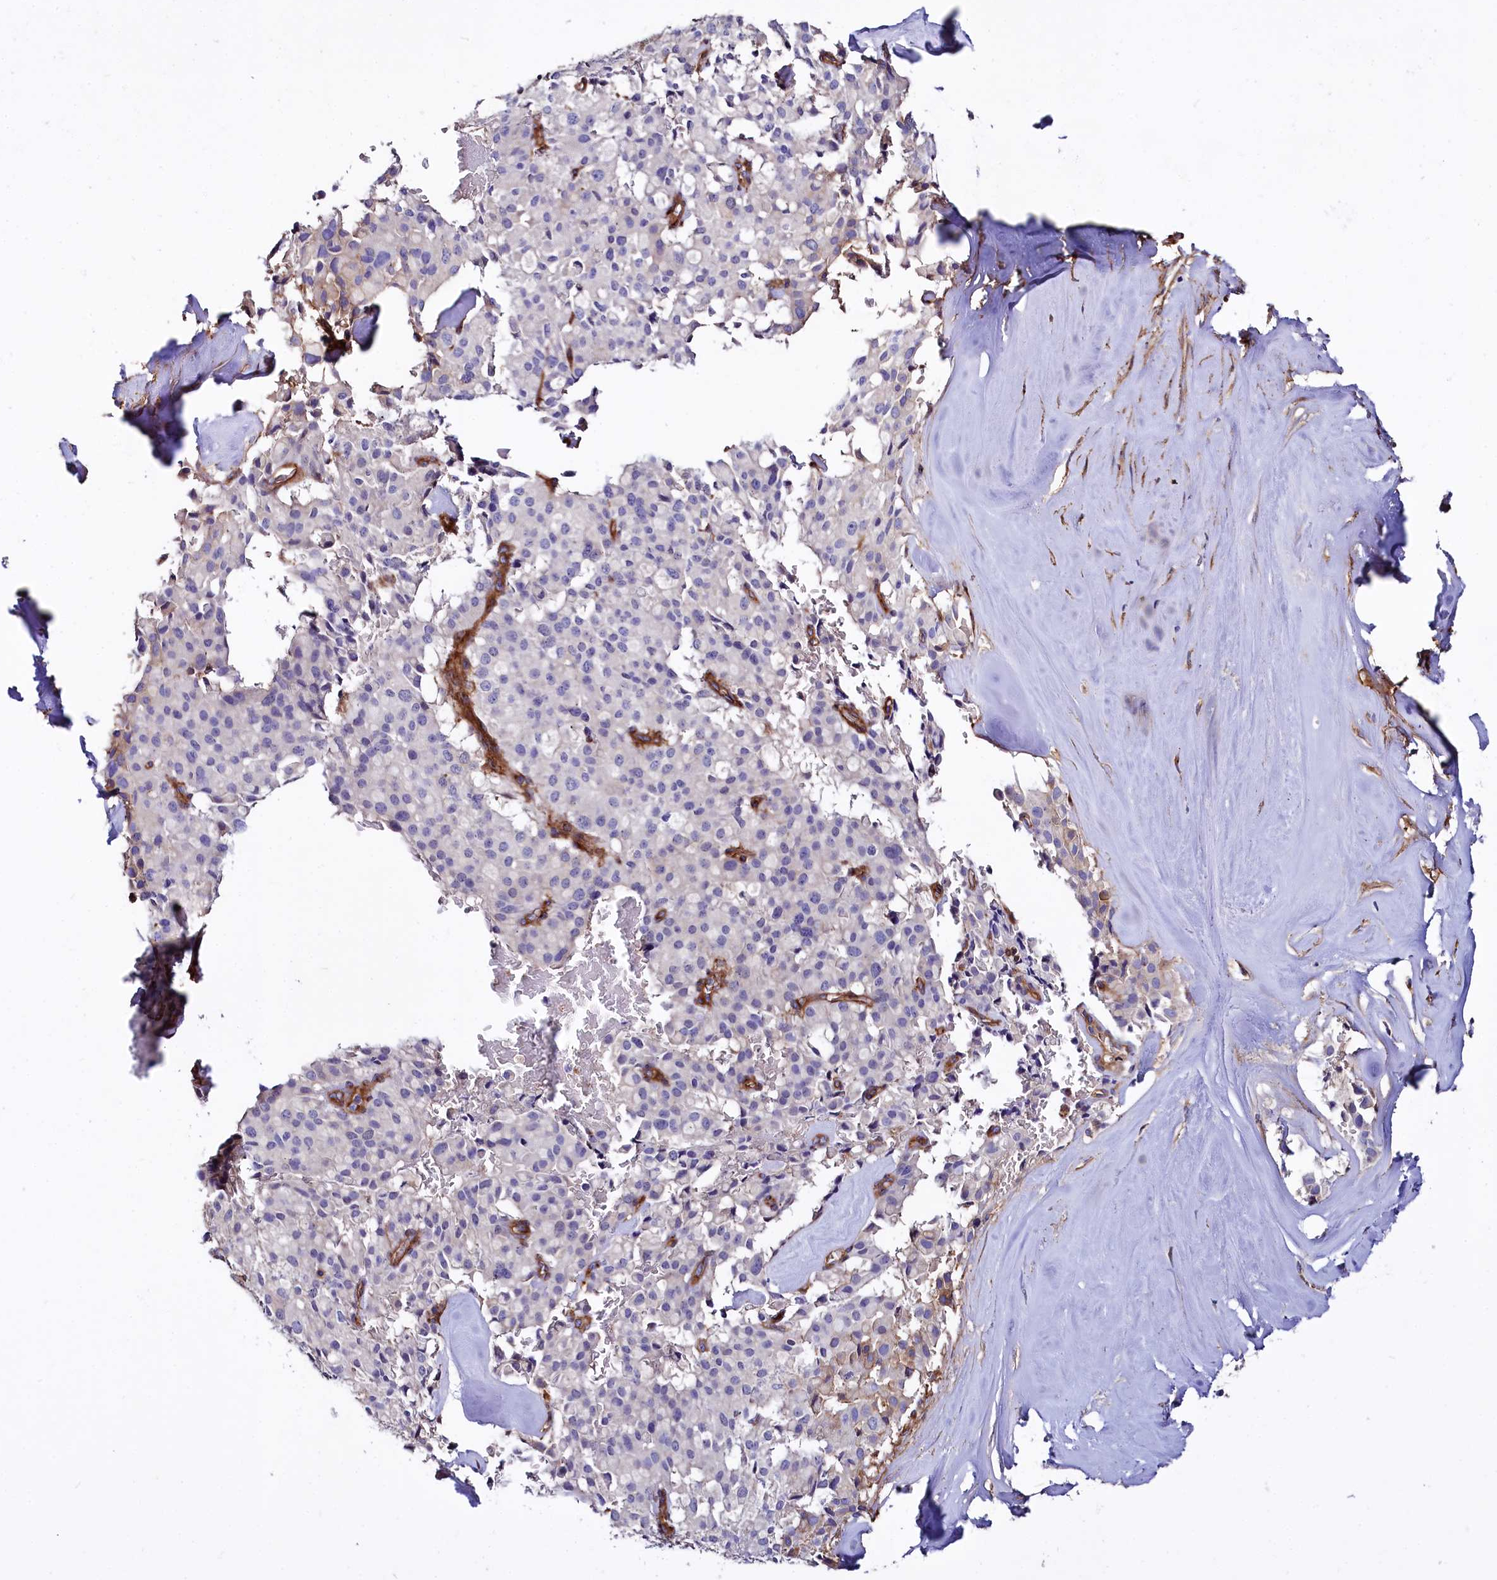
{"staining": {"intensity": "negative", "quantity": "none", "location": "none"}, "tissue": "pancreatic cancer", "cell_type": "Tumor cells", "image_type": "cancer", "snomed": [{"axis": "morphology", "description": "Adenocarcinoma, NOS"}, {"axis": "topography", "description": "Pancreas"}], "caption": "This image is of pancreatic adenocarcinoma stained with immunohistochemistry to label a protein in brown with the nuclei are counter-stained blue. There is no staining in tumor cells.", "gene": "ANO6", "patient": {"sex": "male", "age": 65}}